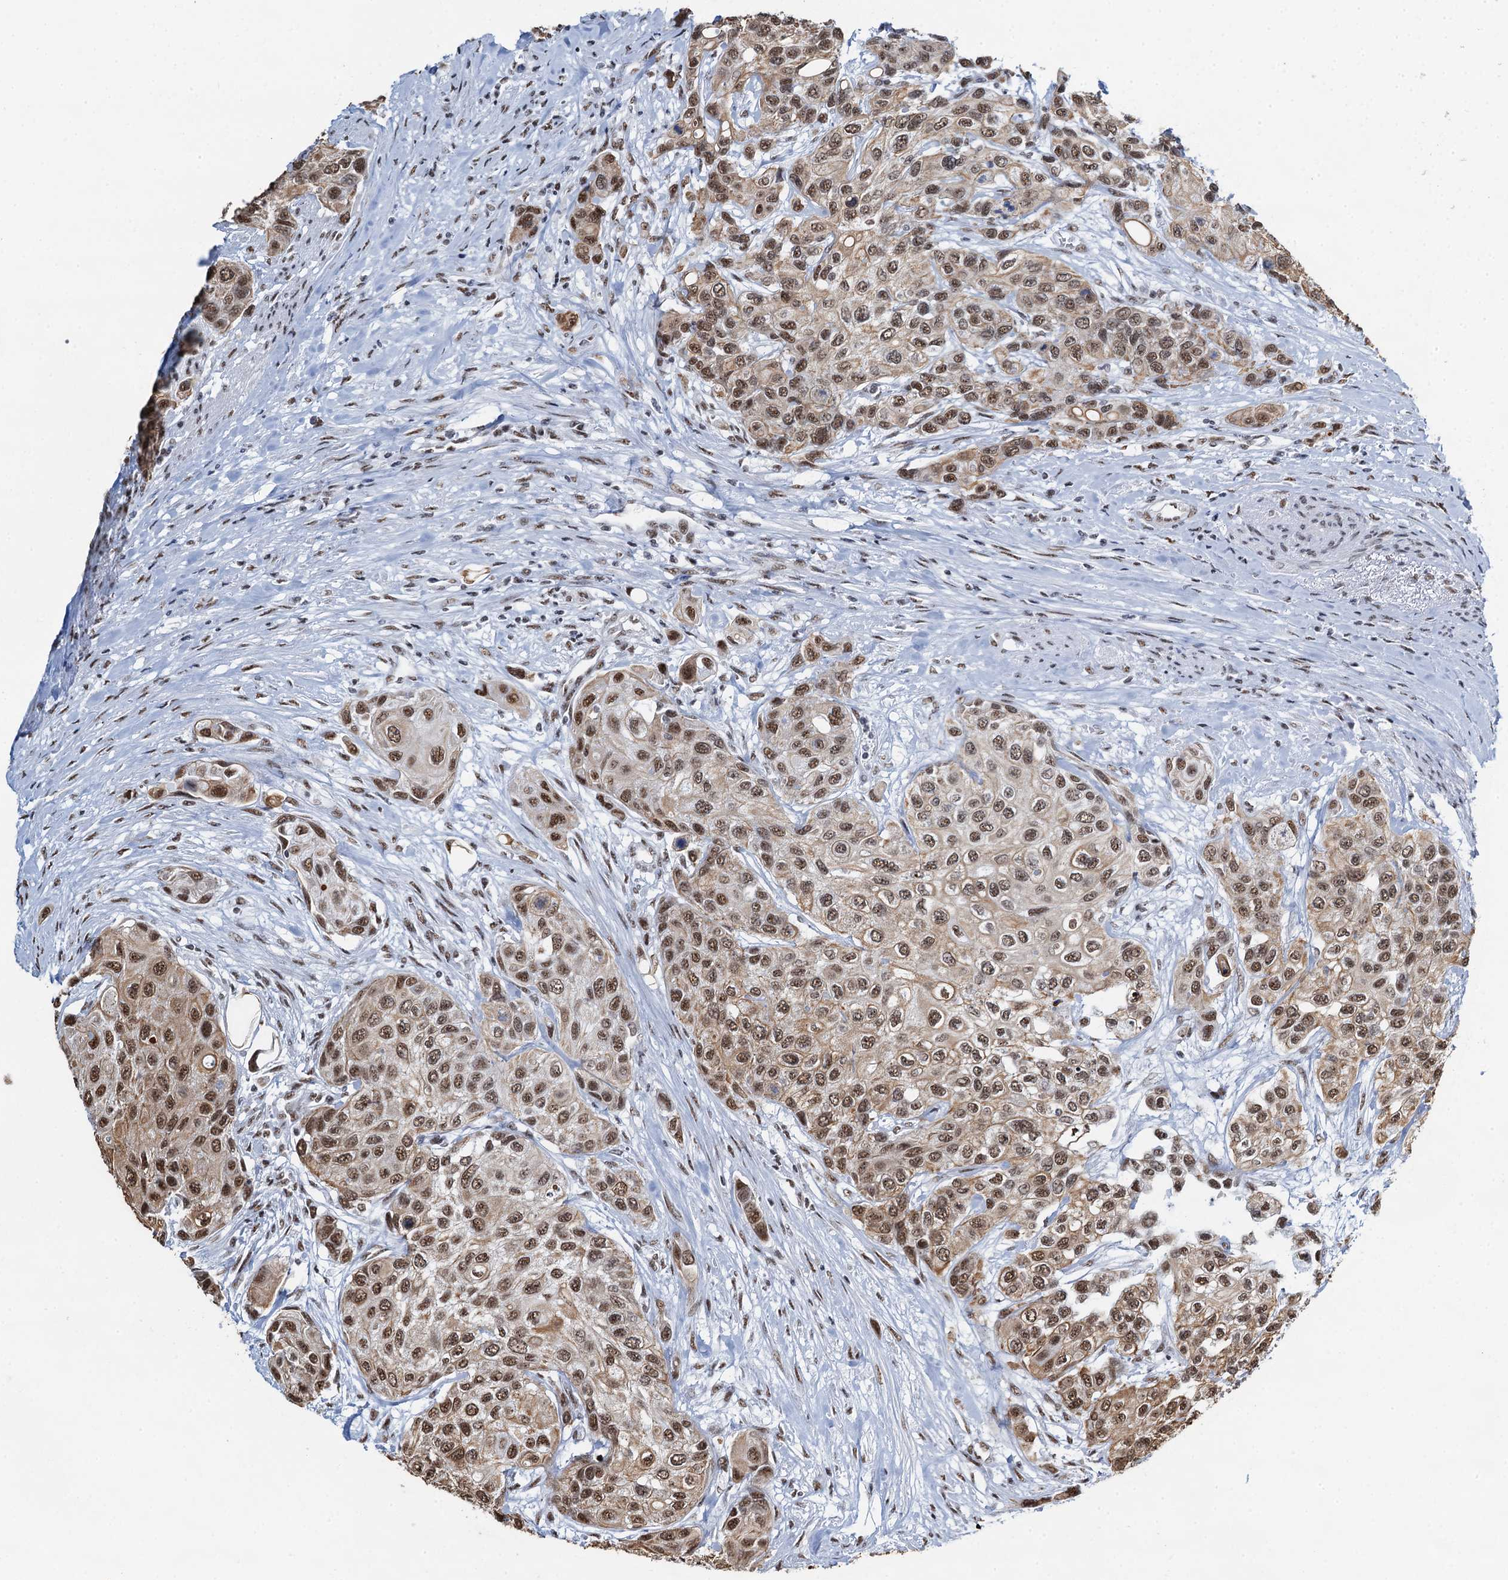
{"staining": {"intensity": "moderate", "quantity": ">75%", "location": "nuclear"}, "tissue": "urothelial cancer", "cell_type": "Tumor cells", "image_type": "cancer", "snomed": [{"axis": "morphology", "description": "Normal tissue, NOS"}, {"axis": "morphology", "description": "Urothelial carcinoma, High grade"}, {"axis": "topography", "description": "Vascular tissue"}, {"axis": "topography", "description": "Urinary bladder"}], "caption": "An image of human urothelial carcinoma (high-grade) stained for a protein displays moderate nuclear brown staining in tumor cells. (DAB (3,3'-diaminobenzidine) IHC with brightfield microscopy, high magnification).", "gene": "ZNF609", "patient": {"sex": "female", "age": 56}}